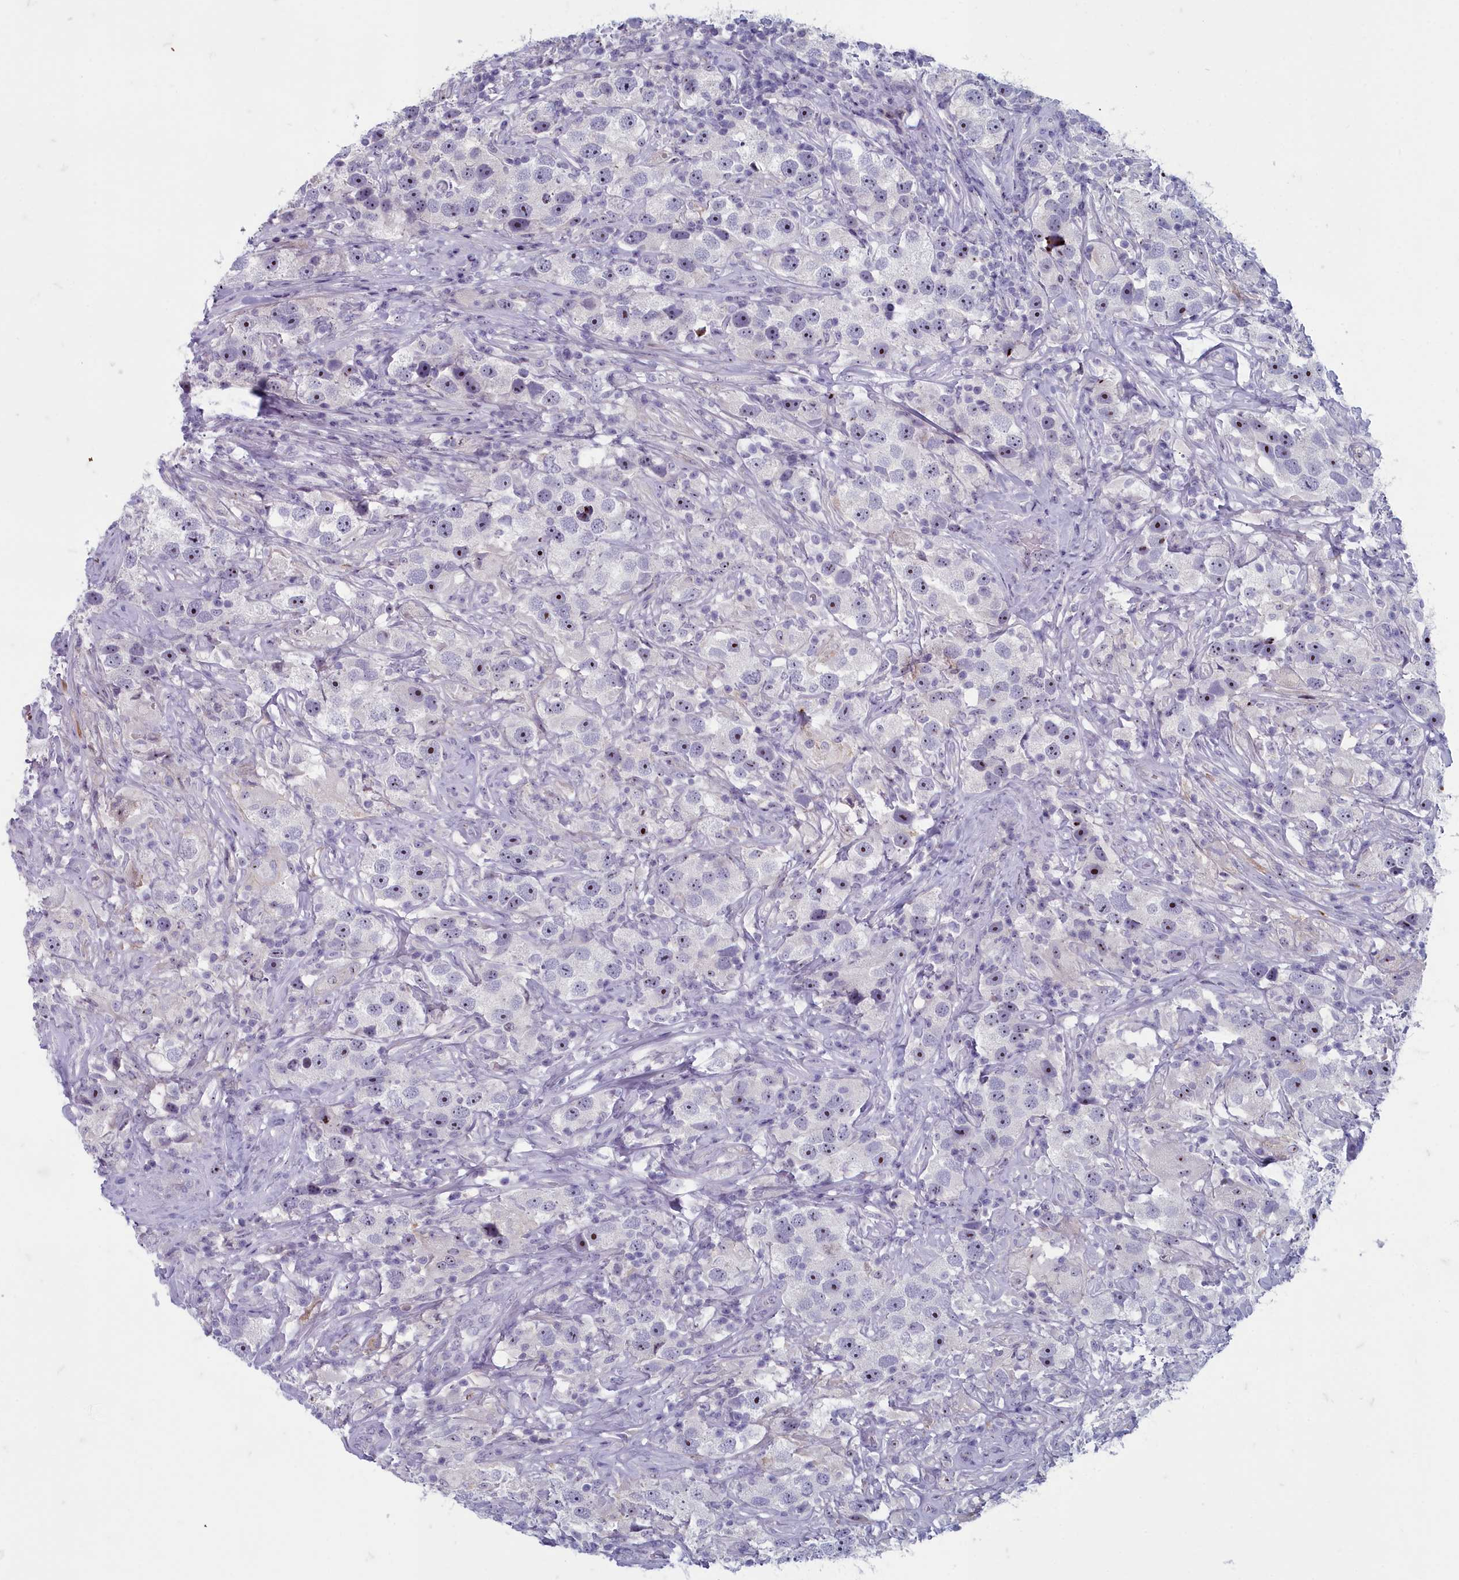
{"staining": {"intensity": "moderate", "quantity": "<25%", "location": "nuclear"}, "tissue": "testis cancer", "cell_type": "Tumor cells", "image_type": "cancer", "snomed": [{"axis": "morphology", "description": "Seminoma, NOS"}, {"axis": "topography", "description": "Testis"}], "caption": "Immunohistochemical staining of testis cancer (seminoma) shows low levels of moderate nuclear protein staining in approximately <25% of tumor cells.", "gene": "INSYN2A", "patient": {"sex": "male", "age": 49}}